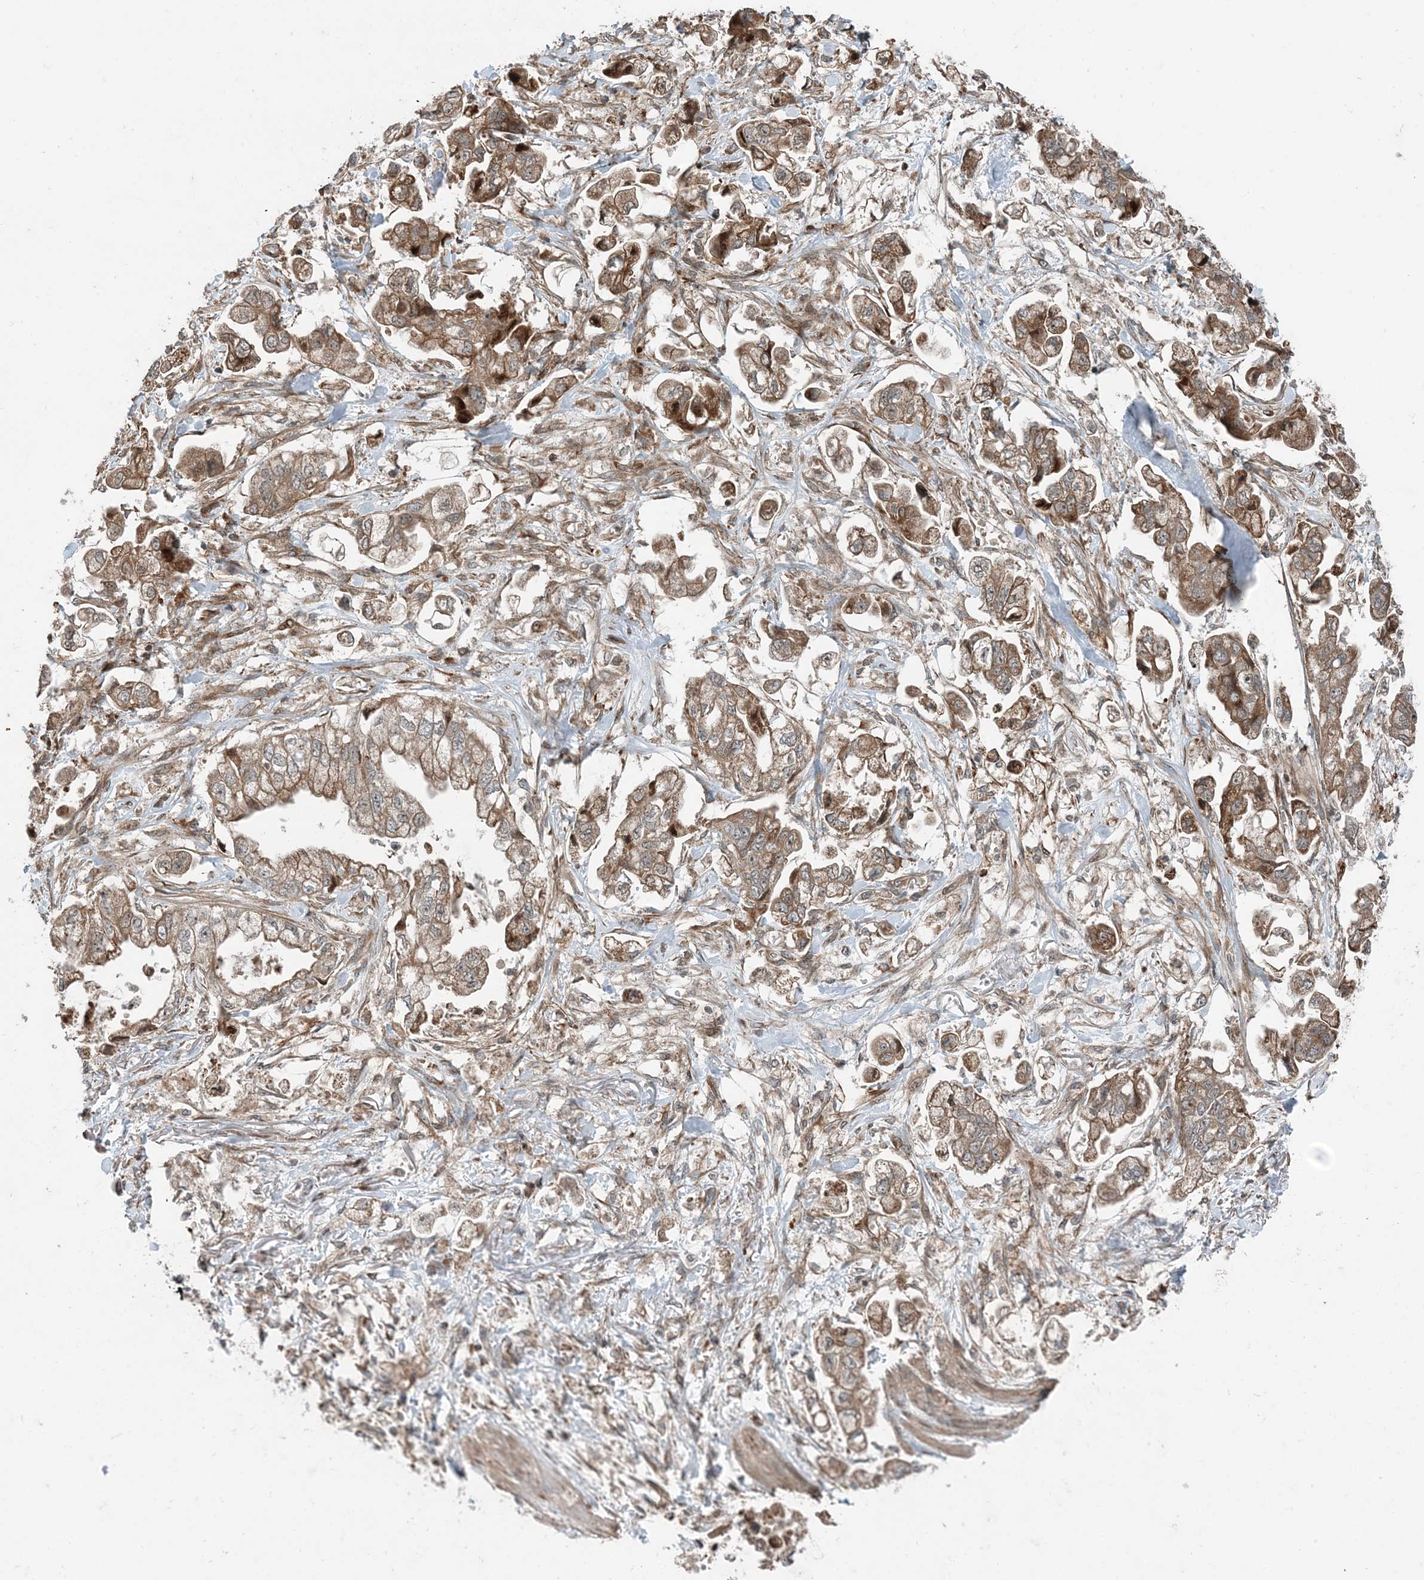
{"staining": {"intensity": "moderate", "quantity": ">75%", "location": "cytoplasmic/membranous"}, "tissue": "stomach cancer", "cell_type": "Tumor cells", "image_type": "cancer", "snomed": [{"axis": "morphology", "description": "Adenocarcinoma, NOS"}, {"axis": "topography", "description": "Stomach"}], "caption": "DAB immunohistochemical staining of adenocarcinoma (stomach) shows moderate cytoplasmic/membranous protein expression in approximately >75% of tumor cells.", "gene": "EDEM2", "patient": {"sex": "male", "age": 62}}